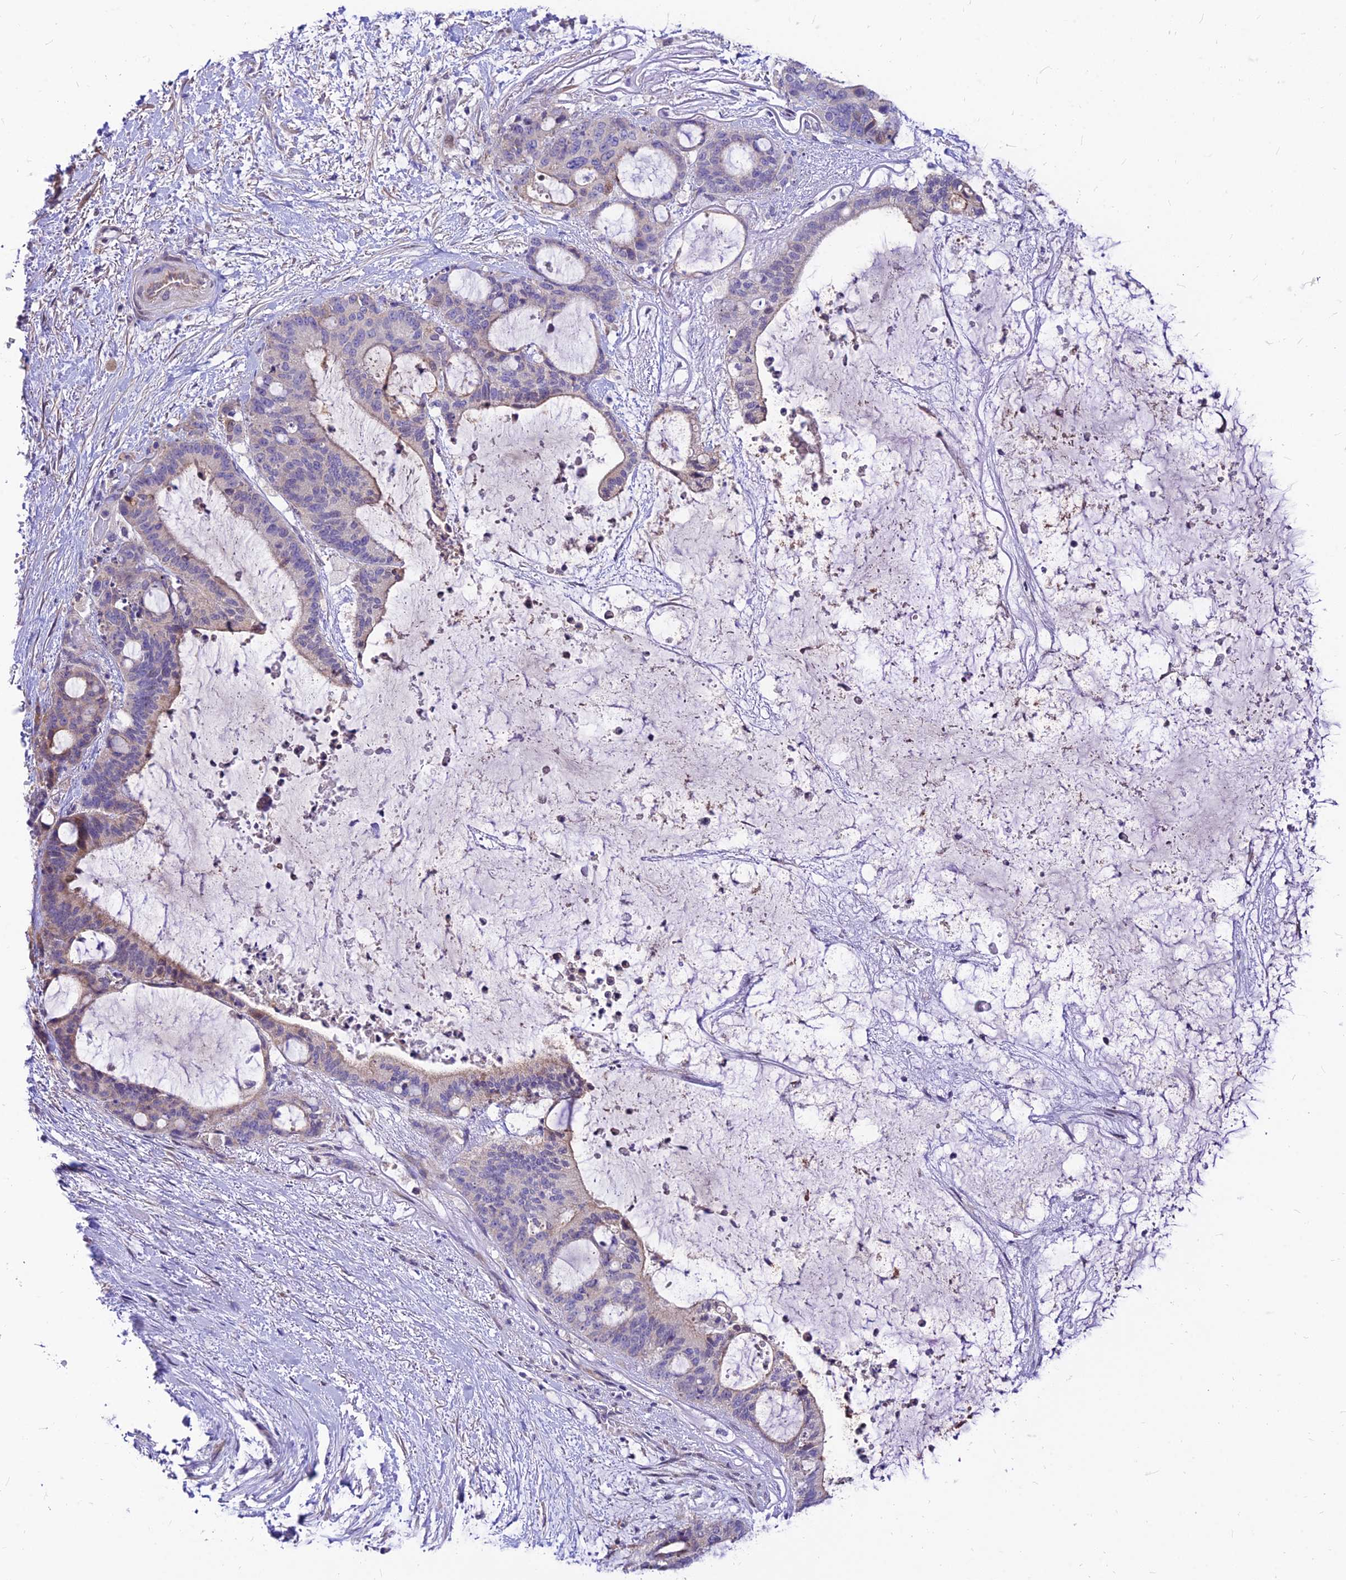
{"staining": {"intensity": "negative", "quantity": "none", "location": "none"}, "tissue": "liver cancer", "cell_type": "Tumor cells", "image_type": "cancer", "snomed": [{"axis": "morphology", "description": "Normal tissue, NOS"}, {"axis": "morphology", "description": "Cholangiocarcinoma"}, {"axis": "topography", "description": "Liver"}, {"axis": "topography", "description": "Peripheral nerve tissue"}], "caption": "This is an IHC micrograph of human liver cancer. There is no staining in tumor cells.", "gene": "C6orf132", "patient": {"sex": "female", "age": 73}}